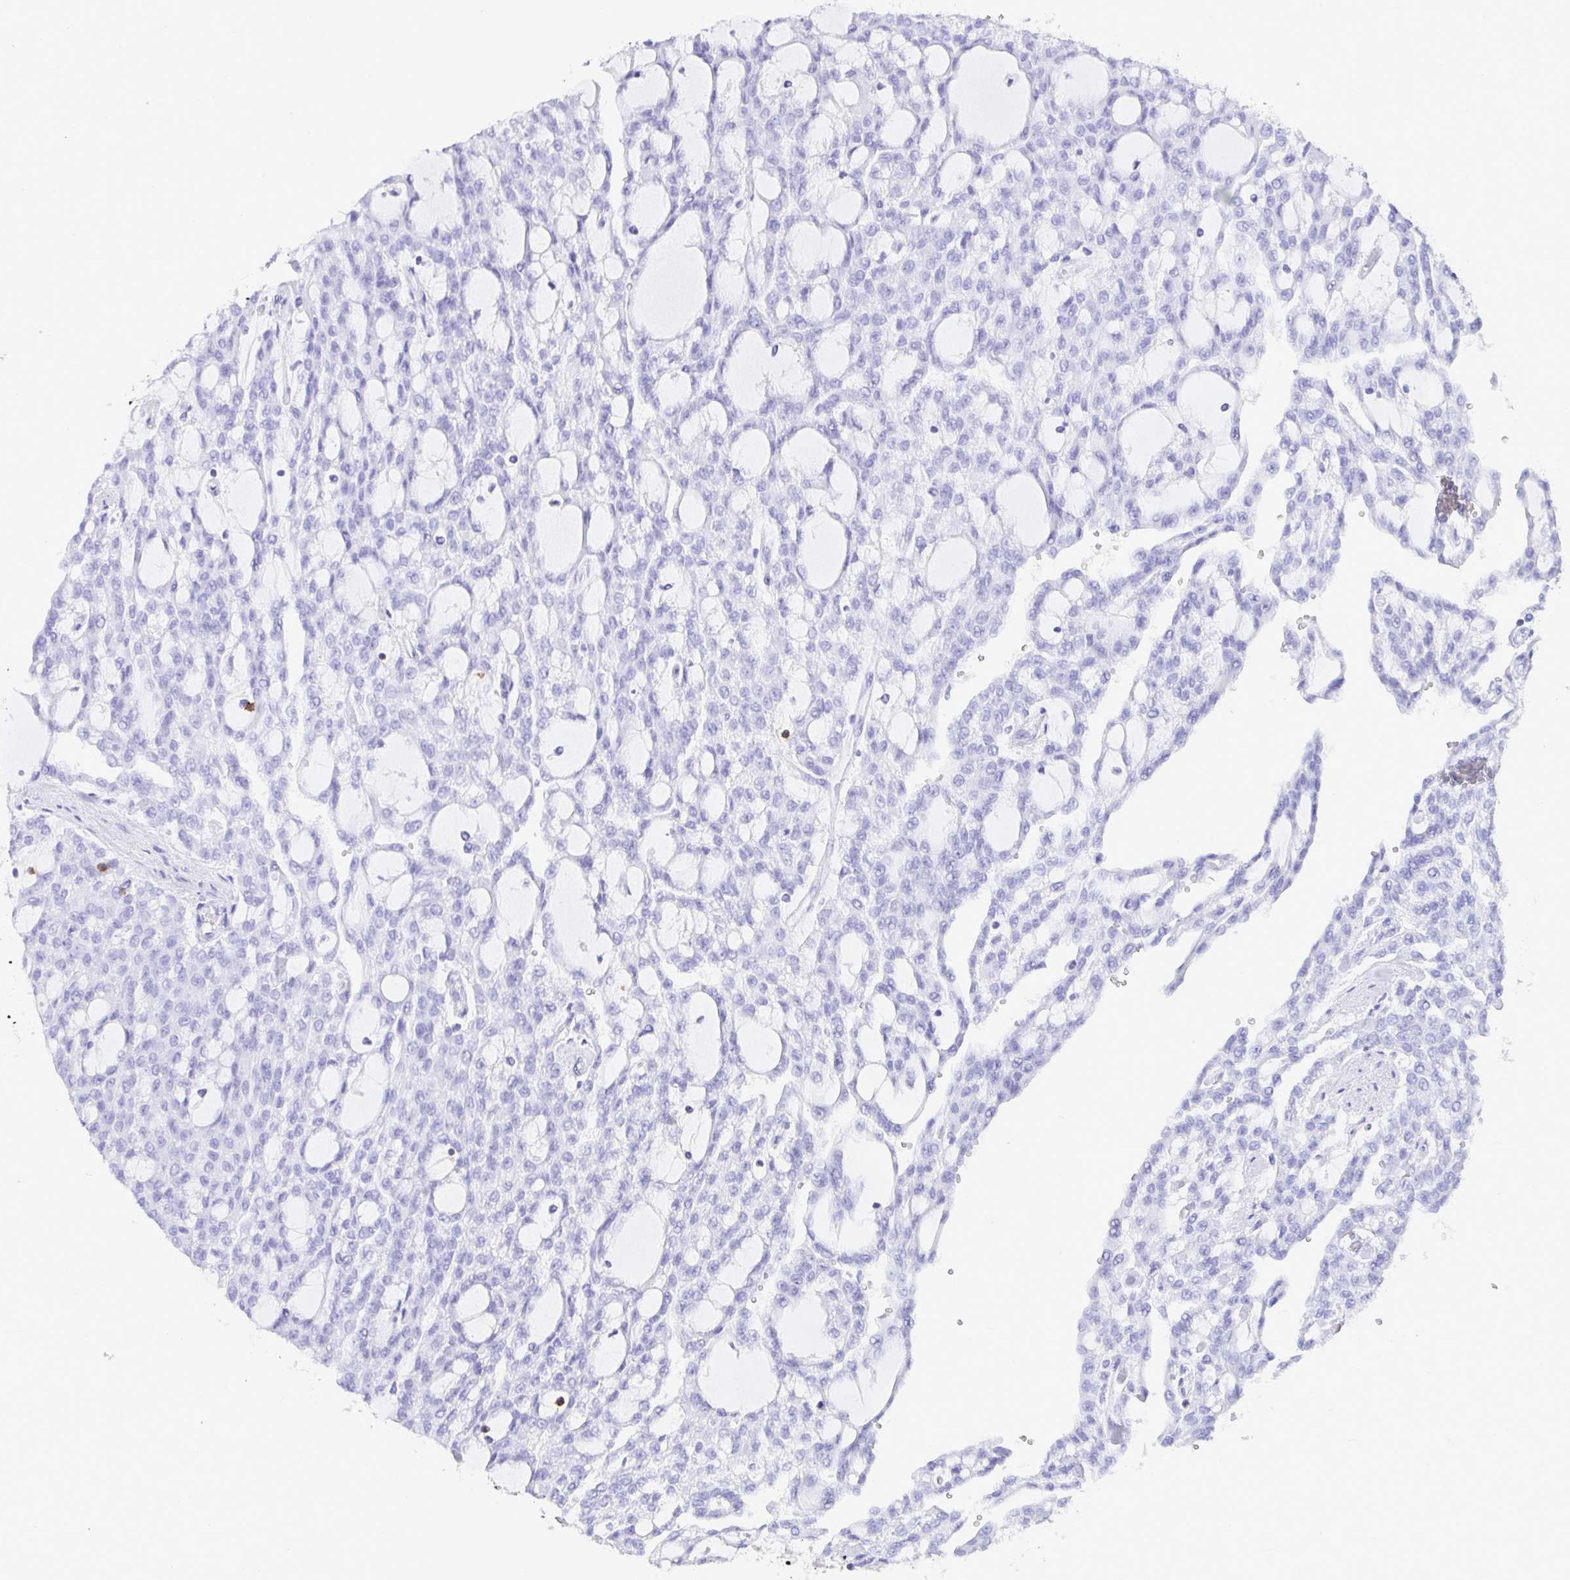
{"staining": {"intensity": "negative", "quantity": "none", "location": "none"}, "tissue": "renal cancer", "cell_type": "Tumor cells", "image_type": "cancer", "snomed": [{"axis": "morphology", "description": "Adenocarcinoma, NOS"}, {"axis": "topography", "description": "Kidney"}], "caption": "A photomicrograph of renal cancer (adenocarcinoma) stained for a protein displays no brown staining in tumor cells.", "gene": "CD5", "patient": {"sex": "male", "age": 63}}